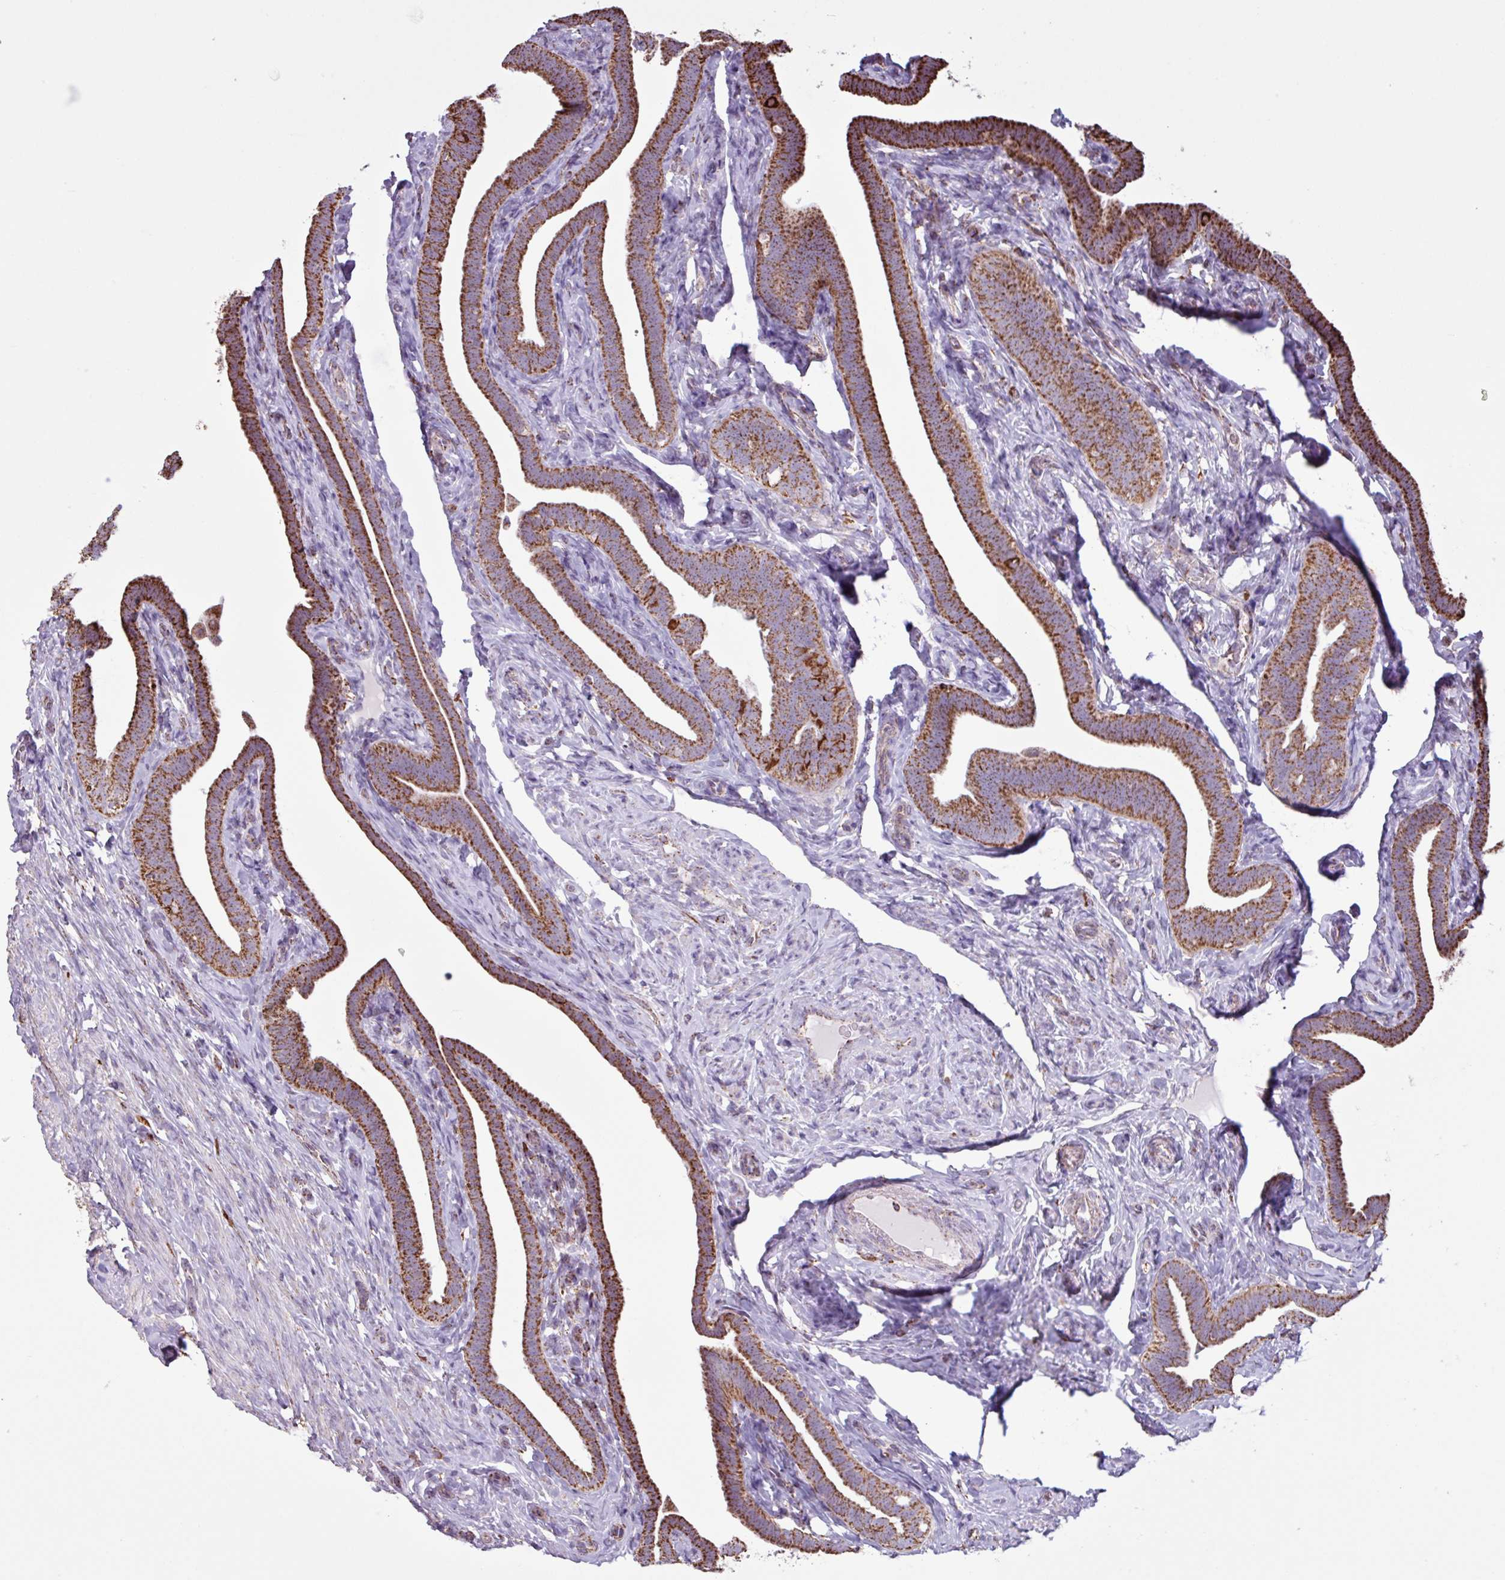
{"staining": {"intensity": "strong", "quantity": ">75%", "location": "cytoplasmic/membranous"}, "tissue": "fallopian tube", "cell_type": "Glandular cells", "image_type": "normal", "snomed": [{"axis": "morphology", "description": "Normal tissue, NOS"}, {"axis": "topography", "description": "Fallopian tube"}], "caption": "IHC micrograph of unremarkable fallopian tube stained for a protein (brown), which displays high levels of strong cytoplasmic/membranous expression in approximately >75% of glandular cells.", "gene": "ALG8", "patient": {"sex": "female", "age": 69}}